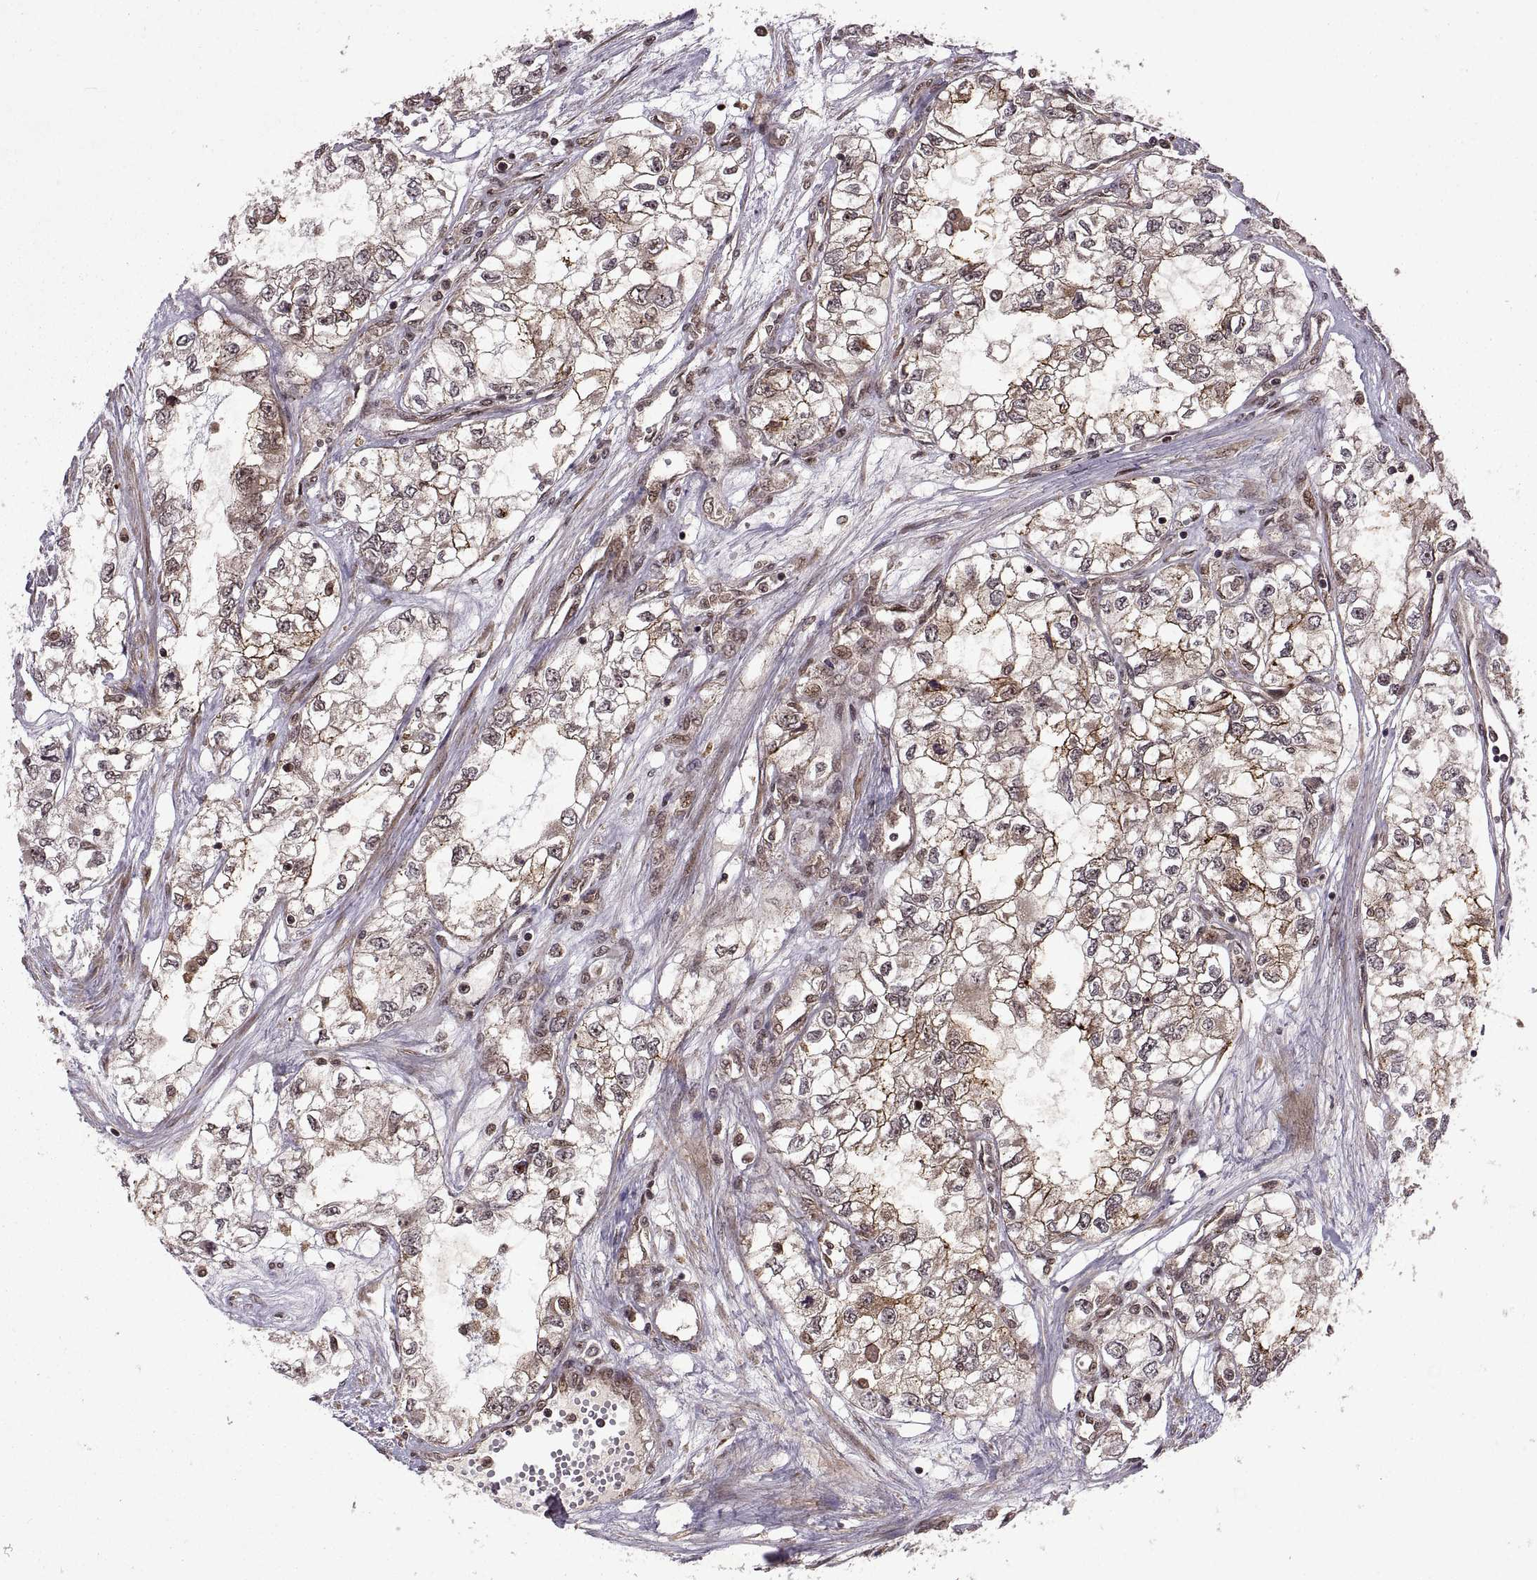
{"staining": {"intensity": "moderate", "quantity": ">75%", "location": "cytoplasmic/membranous"}, "tissue": "renal cancer", "cell_type": "Tumor cells", "image_type": "cancer", "snomed": [{"axis": "morphology", "description": "Adenocarcinoma, NOS"}, {"axis": "topography", "description": "Kidney"}], "caption": "A micrograph of adenocarcinoma (renal) stained for a protein shows moderate cytoplasmic/membranous brown staining in tumor cells. The protein of interest is shown in brown color, while the nuclei are stained blue.", "gene": "PTOV1", "patient": {"sex": "female", "age": 59}}